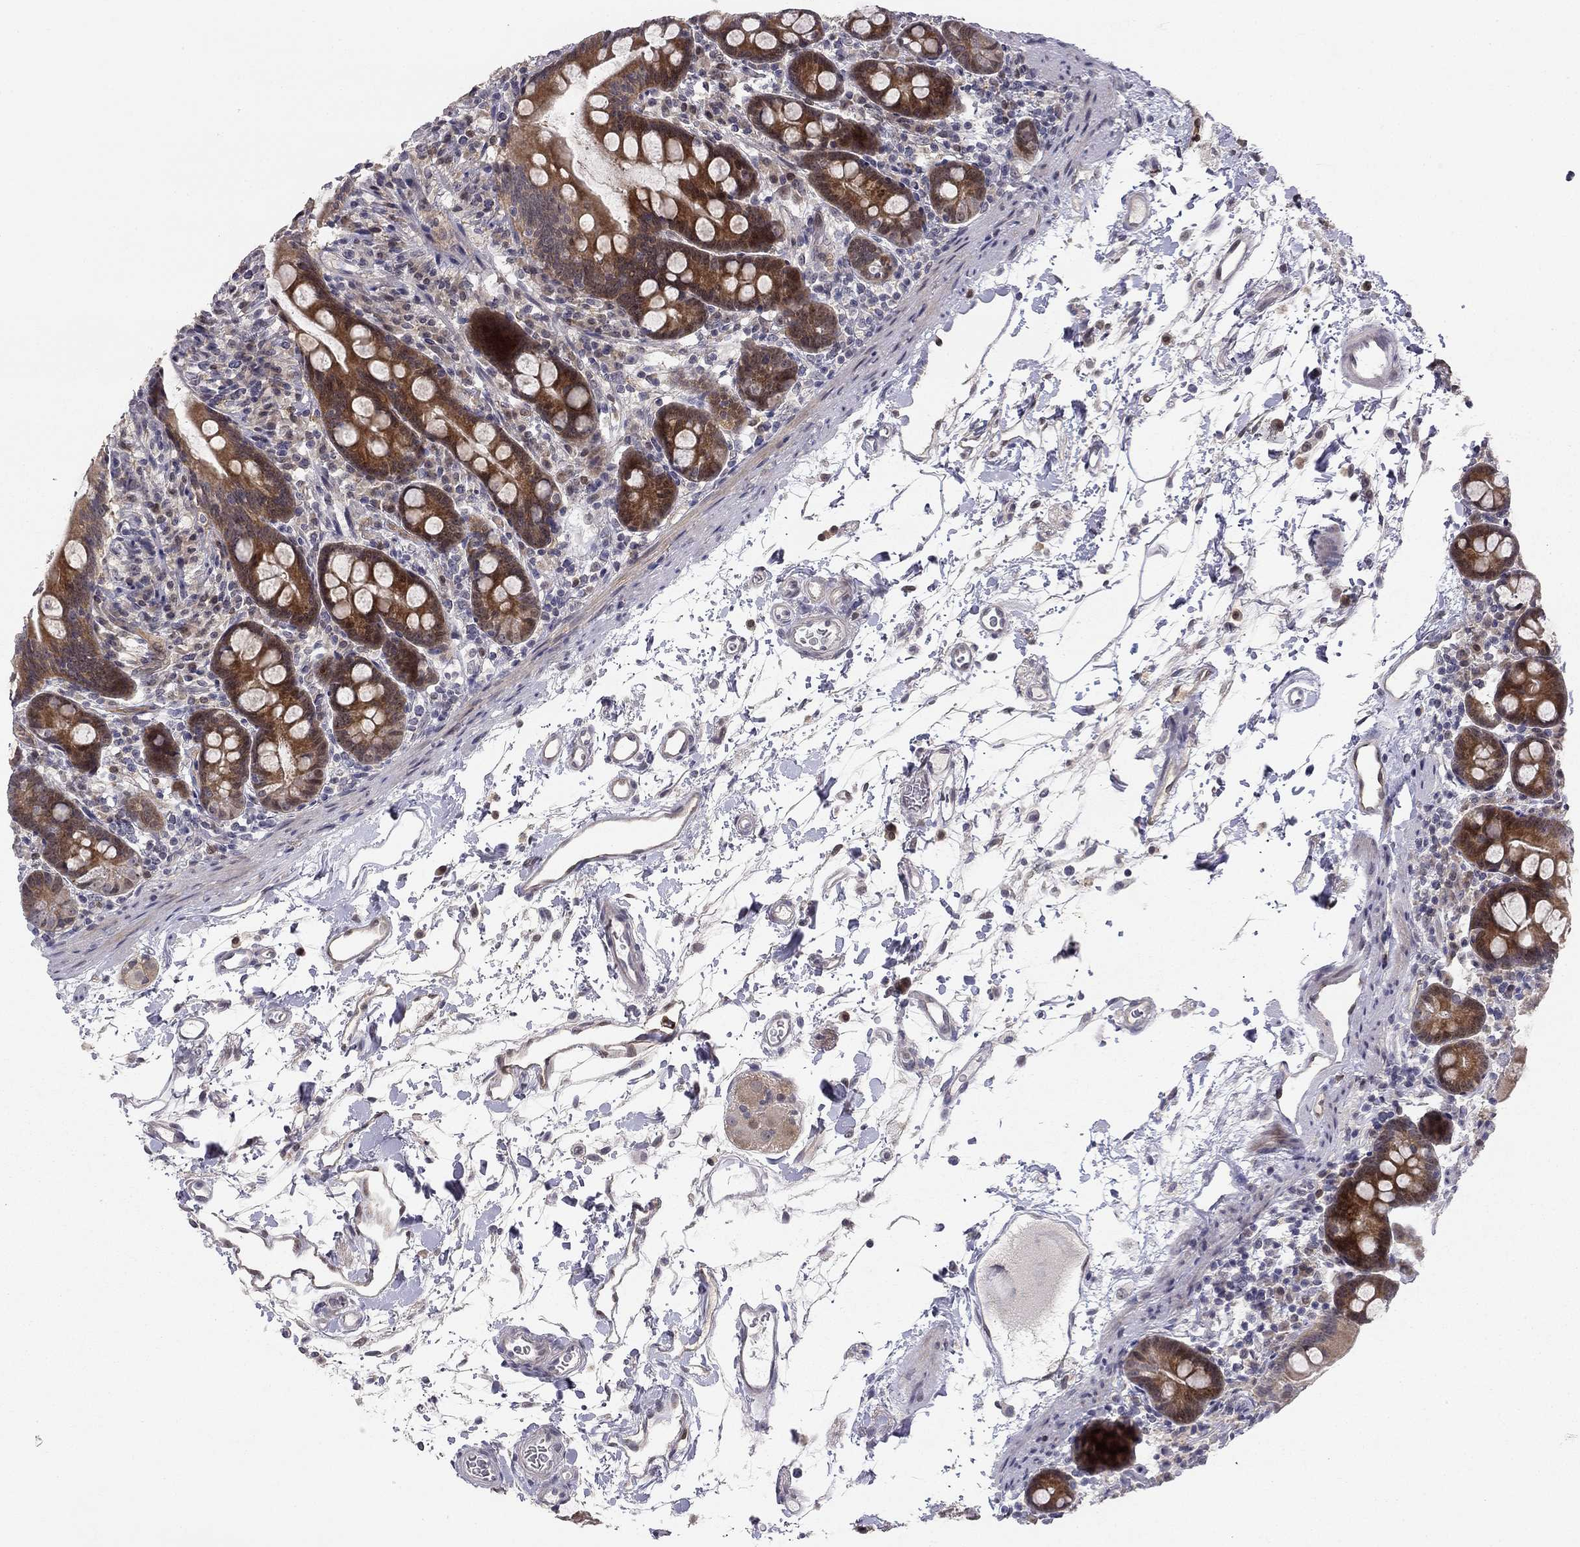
{"staining": {"intensity": "moderate", "quantity": ">75%", "location": "cytoplasmic/membranous"}, "tissue": "small intestine", "cell_type": "Glandular cells", "image_type": "normal", "snomed": [{"axis": "morphology", "description": "Normal tissue, NOS"}, {"axis": "topography", "description": "Small intestine"}], "caption": "Moderate cytoplasmic/membranous staining is identified in approximately >75% of glandular cells in normal small intestine.", "gene": "STXBP6", "patient": {"sex": "female", "age": 44}}